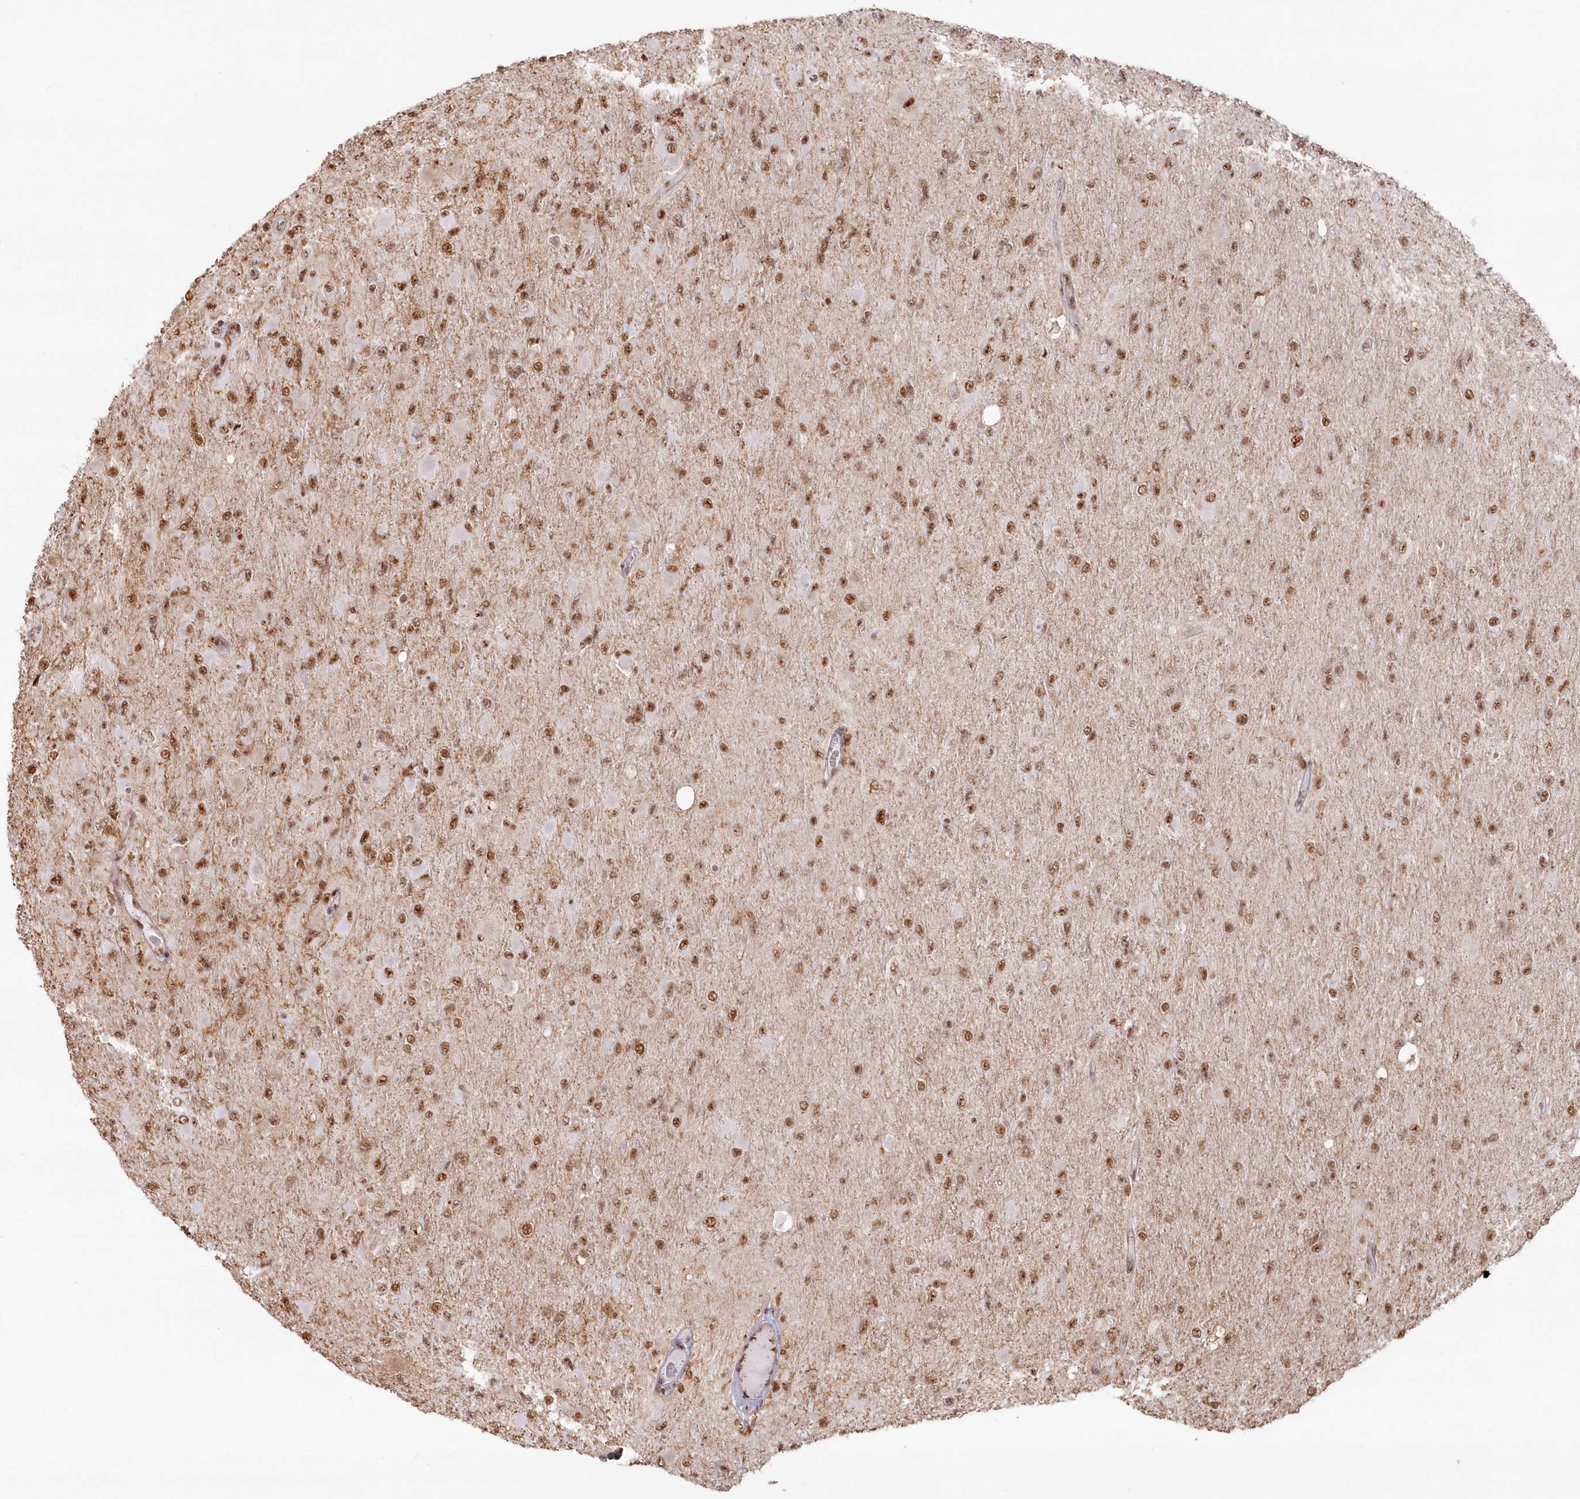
{"staining": {"intensity": "moderate", "quantity": ">75%", "location": "nuclear"}, "tissue": "glioma", "cell_type": "Tumor cells", "image_type": "cancer", "snomed": [{"axis": "morphology", "description": "Glioma, malignant, High grade"}, {"axis": "topography", "description": "Cerebral cortex"}], "caption": "An image showing moderate nuclear staining in about >75% of tumor cells in malignant glioma (high-grade), as visualized by brown immunohistochemical staining.", "gene": "DDX46", "patient": {"sex": "female", "age": 36}}